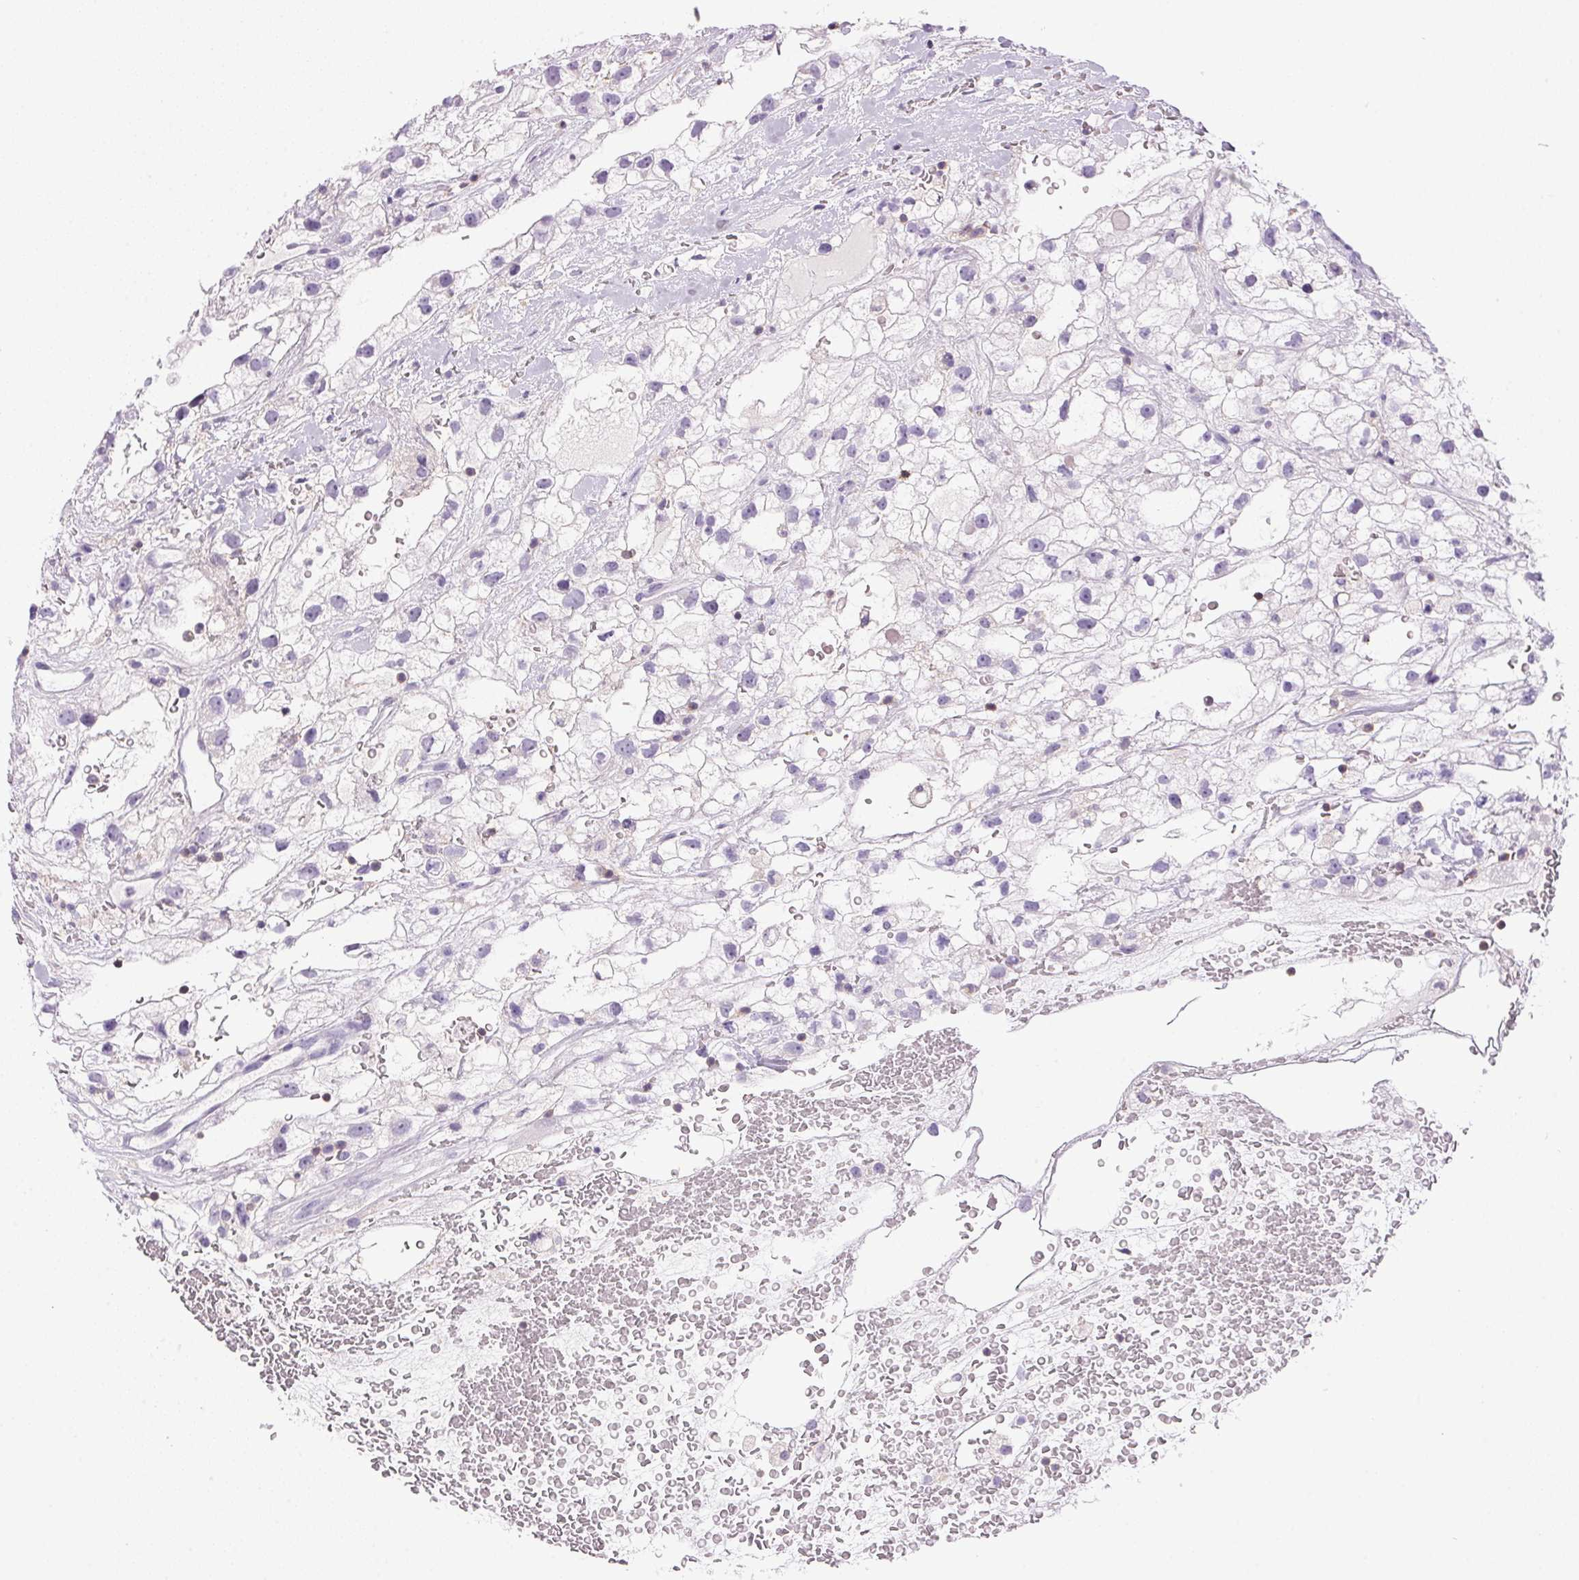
{"staining": {"intensity": "negative", "quantity": "none", "location": "none"}, "tissue": "renal cancer", "cell_type": "Tumor cells", "image_type": "cancer", "snomed": [{"axis": "morphology", "description": "Adenocarcinoma, NOS"}, {"axis": "topography", "description": "Kidney"}], "caption": "Renal adenocarcinoma was stained to show a protein in brown. There is no significant expression in tumor cells. Nuclei are stained in blue.", "gene": "S100A2", "patient": {"sex": "male", "age": 59}}